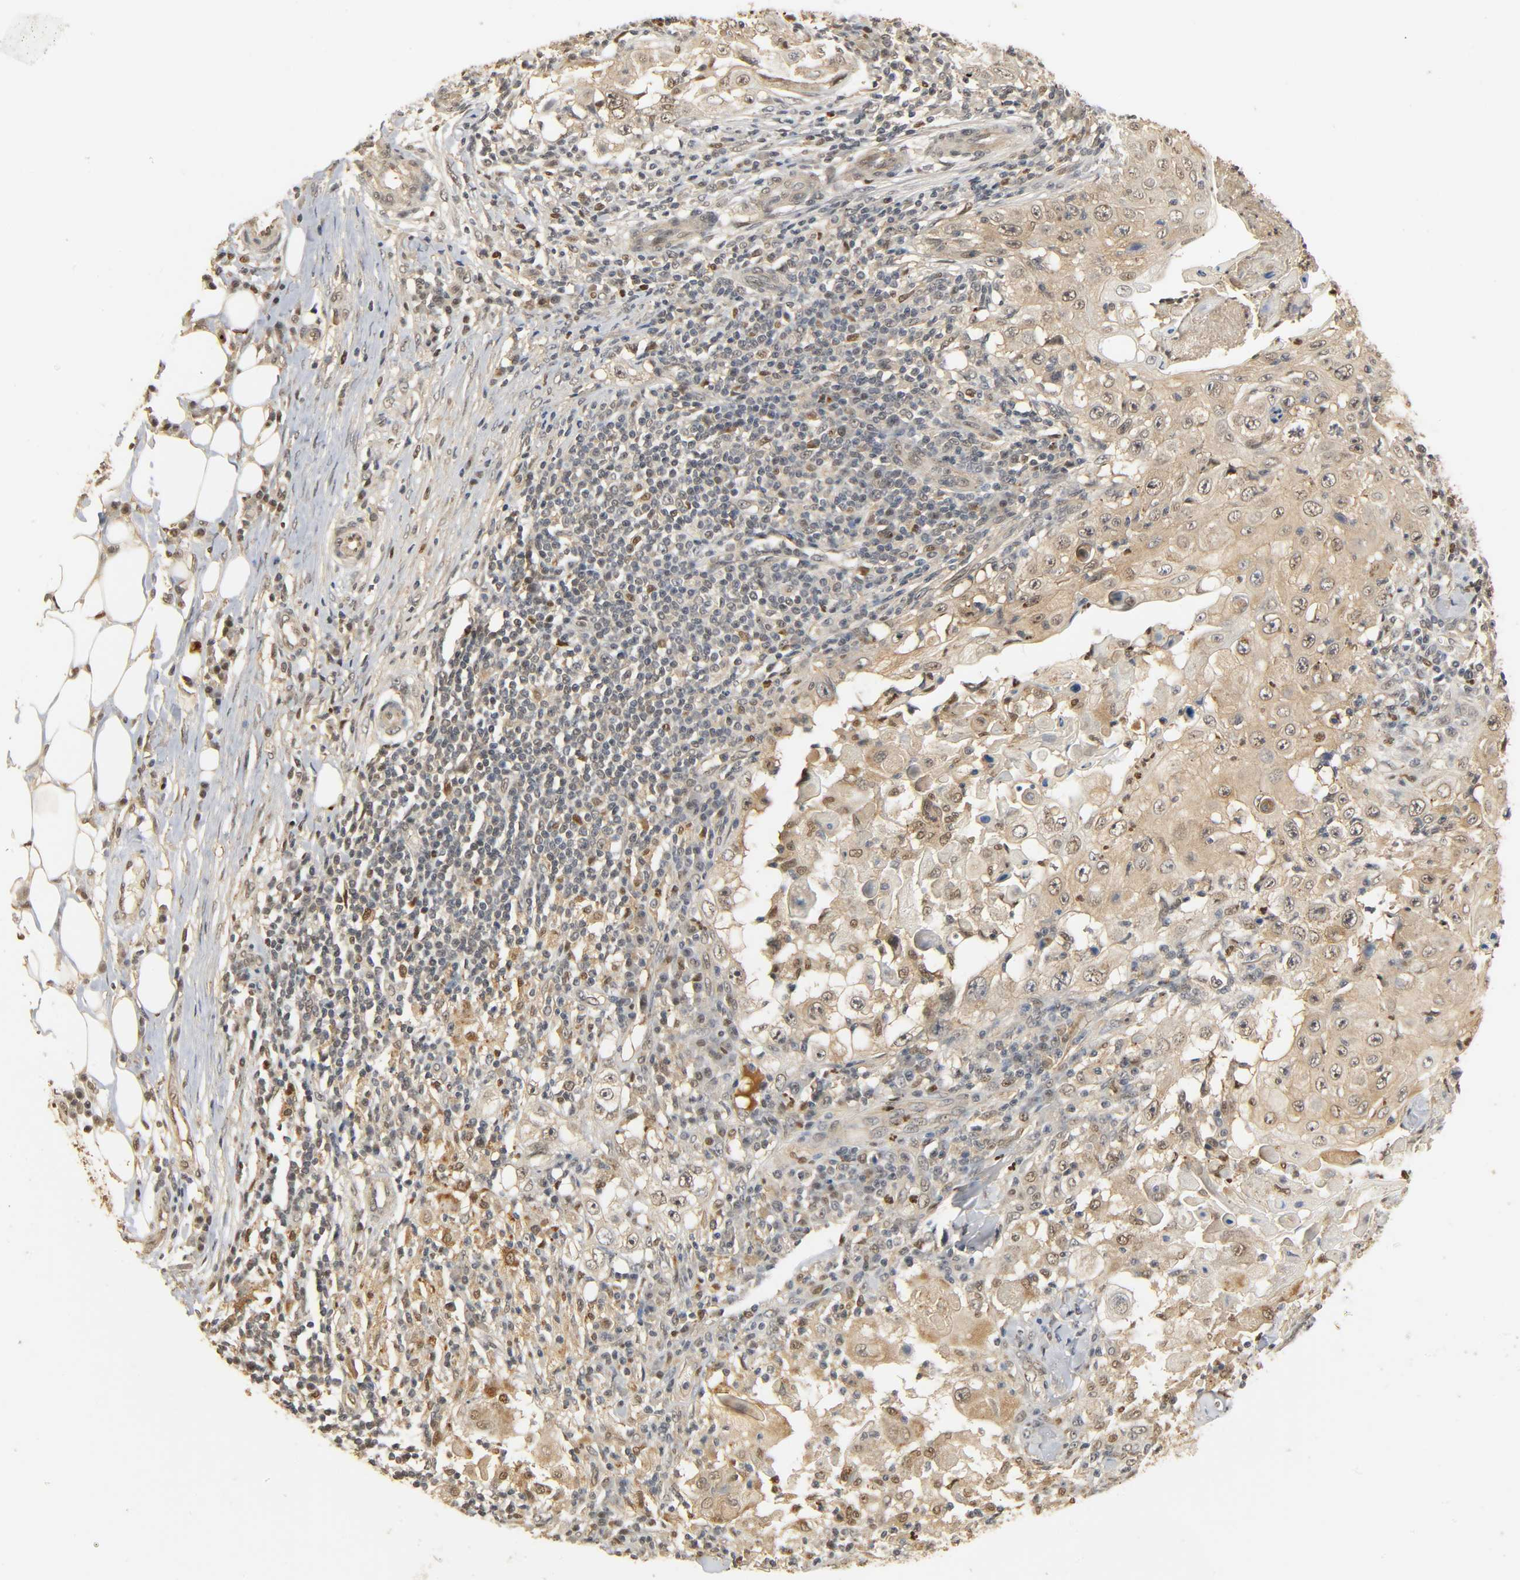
{"staining": {"intensity": "moderate", "quantity": ">75%", "location": "cytoplasmic/membranous"}, "tissue": "skin cancer", "cell_type": "Tumor cells", "image_type": "cancer", "snomed": [{"axis": "morphology", "description": "Squamous cell carcinoma, NOS"}, {"axis": "topography", "description": "Skin"}], "caption": "This histopathology image reveals squamous cell carcinoma (skin) stained with immunohistochemistry (IHC) to label a protein in brown. The cytoplasmic/membranous of tumor cells show moderate positivity for the protein. Nuclei are counter-stained blue.", "gene": "ZFPM2", "patient": {"sex": "male", "age": 86}}